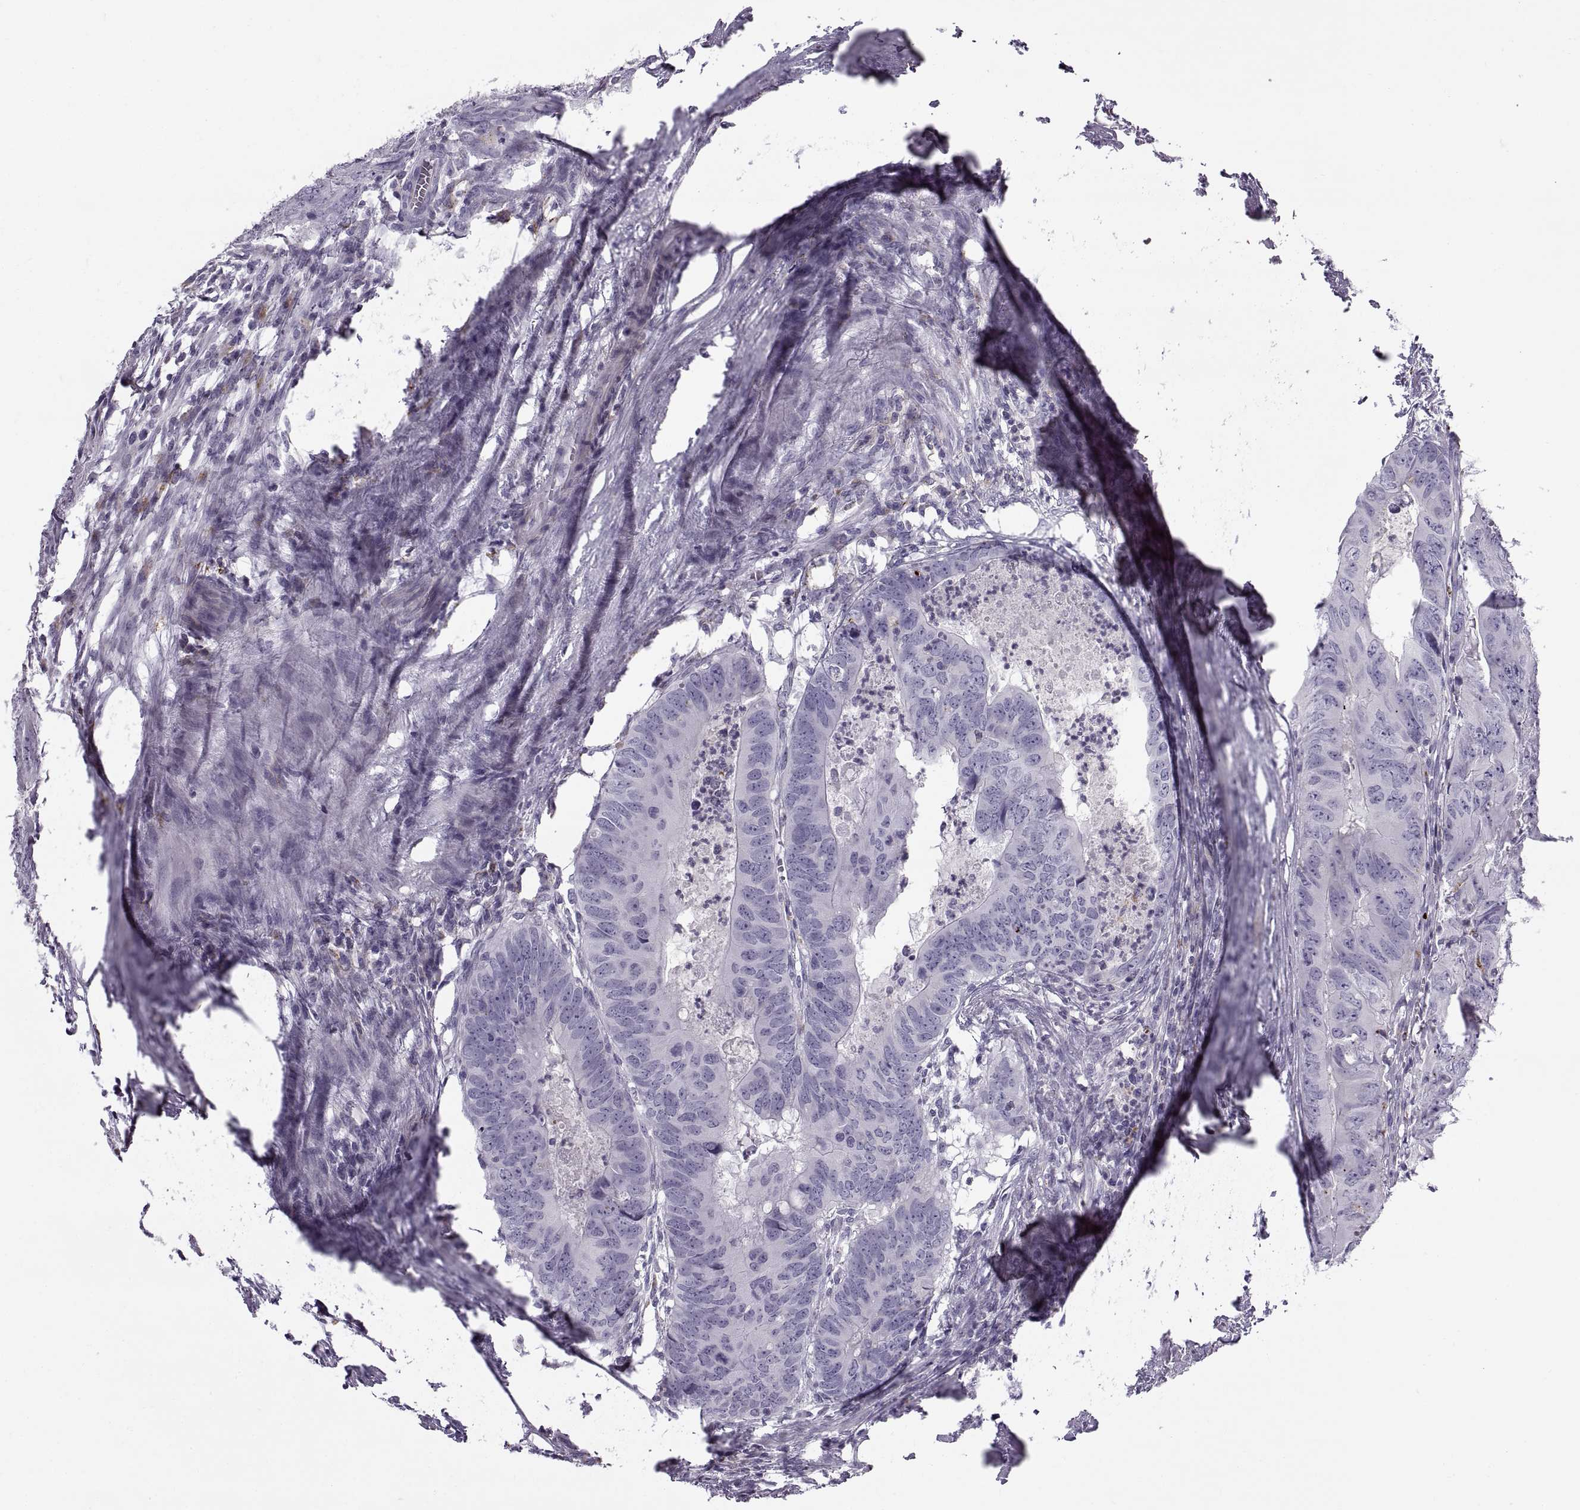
{"staining": {"intensity": "negative", "quantity": "none", "location": "none"}, "tissue": "colorectal cancer", "cell_type": "Tumor cells", "image_type": "cancer", "snomed": [{"axis": "morphology", "description": "Adenocarcinoma, NOS"}, {"axis": "topography", "description": "Colon"}], "caption": "A micrograph of human adenocarcinoma (colorectal) is negative for staining in tumor cells.", "gene": "CALCR", "patient": {"sex": "male", "age": 79}}